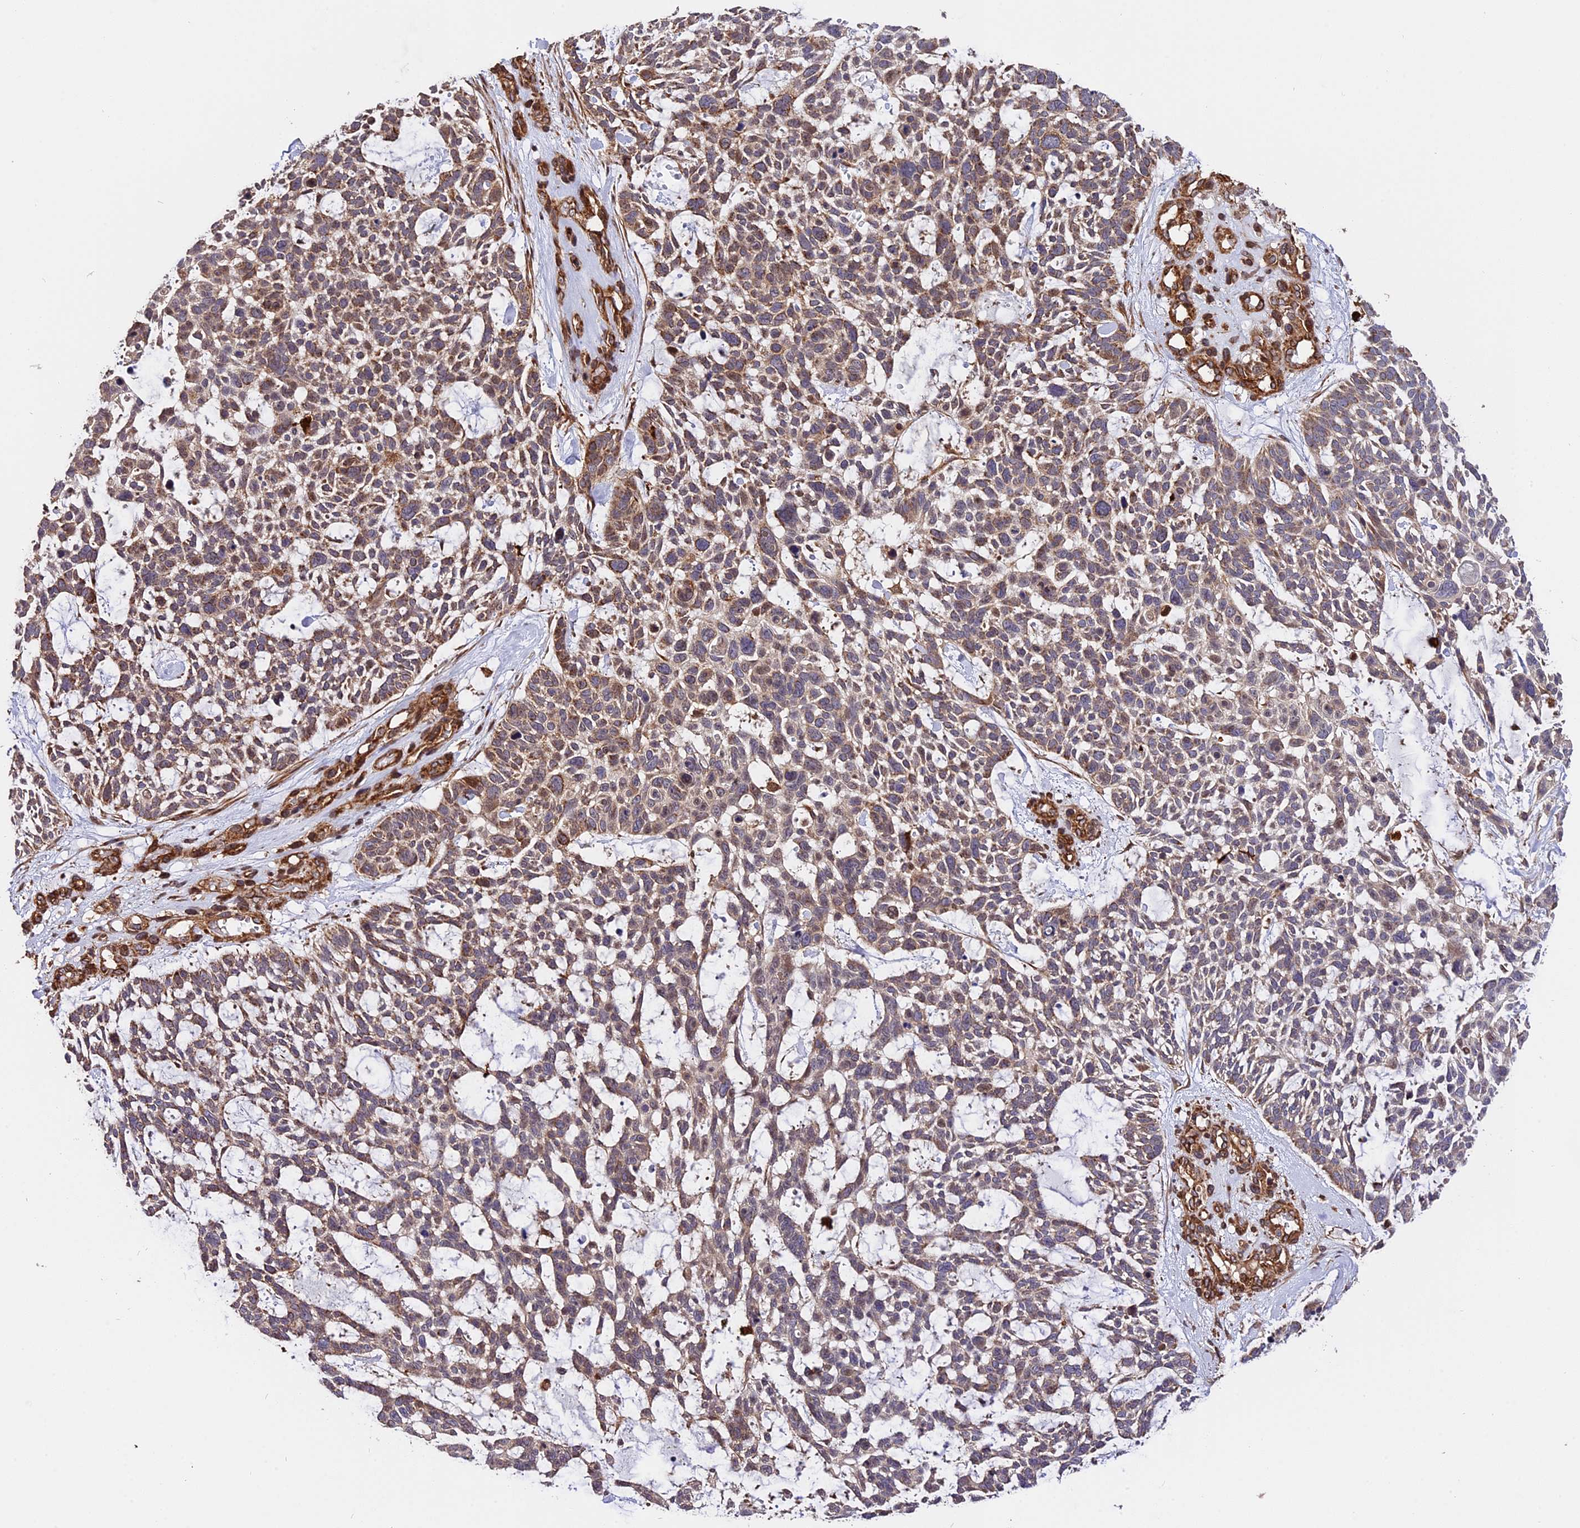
{"staining": {"intensity": "moderate", "quantity": ">75%", "location": "cytoplasmic/membranous"}, "tissue": "skin cancer", "cell_type": "Tumor cells", "image_type": "cancer", "snomed": [{"axis": "morphology", "description": "Basal cell carcinoma"}, {"axis": "topography", "description": "Skin"}], "caption": "IHC of human basal cell carcinoma (skin) displays medium levels of moderate cytoplasmic/membranous expression in approximately >75% of tumor cells.", "gene": "HERPUD1", "patient": {"sex": "male", "age": 88}}